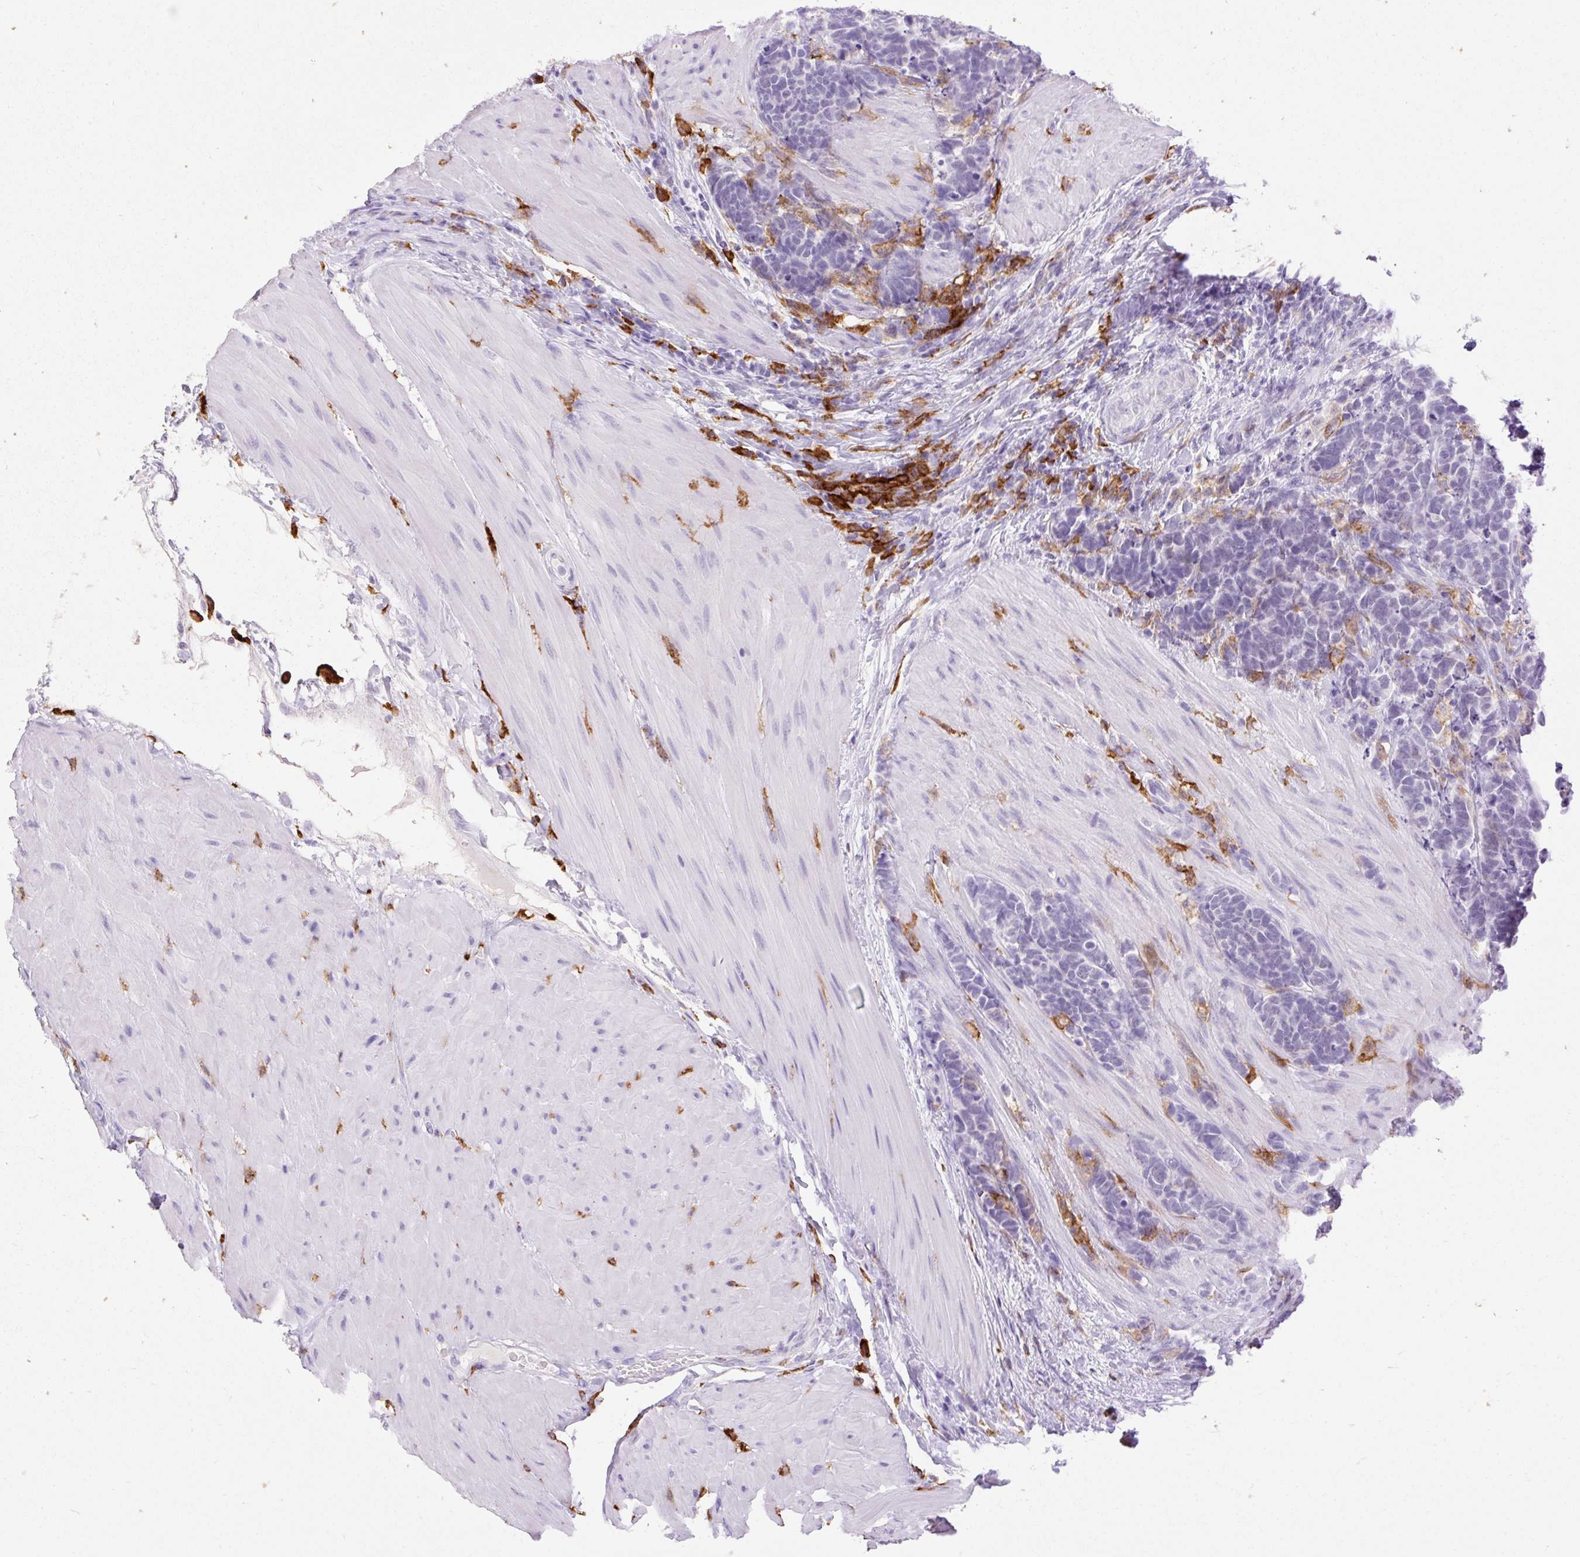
{"staining": {"intensity": "negative", "quantity": "none", "location": "none"}, "tissue": "carcinoid", "cell_type": "Tumor cells", "image_type": "cancer", "snomed": [{"axis": "morphology", "description": "Carcinoma, NOS"}, {"axis": "morphology", "description": "Carcinoid, malignant, NOS"}, {"axis": "topography", "description": "Urinary bladder"}], "caption": "Micrograph shows no significant protein staining in tumor cells of carcinoid.", "gene": "SIGLEC1", "patient": {"sex": "male", "age": 57}}